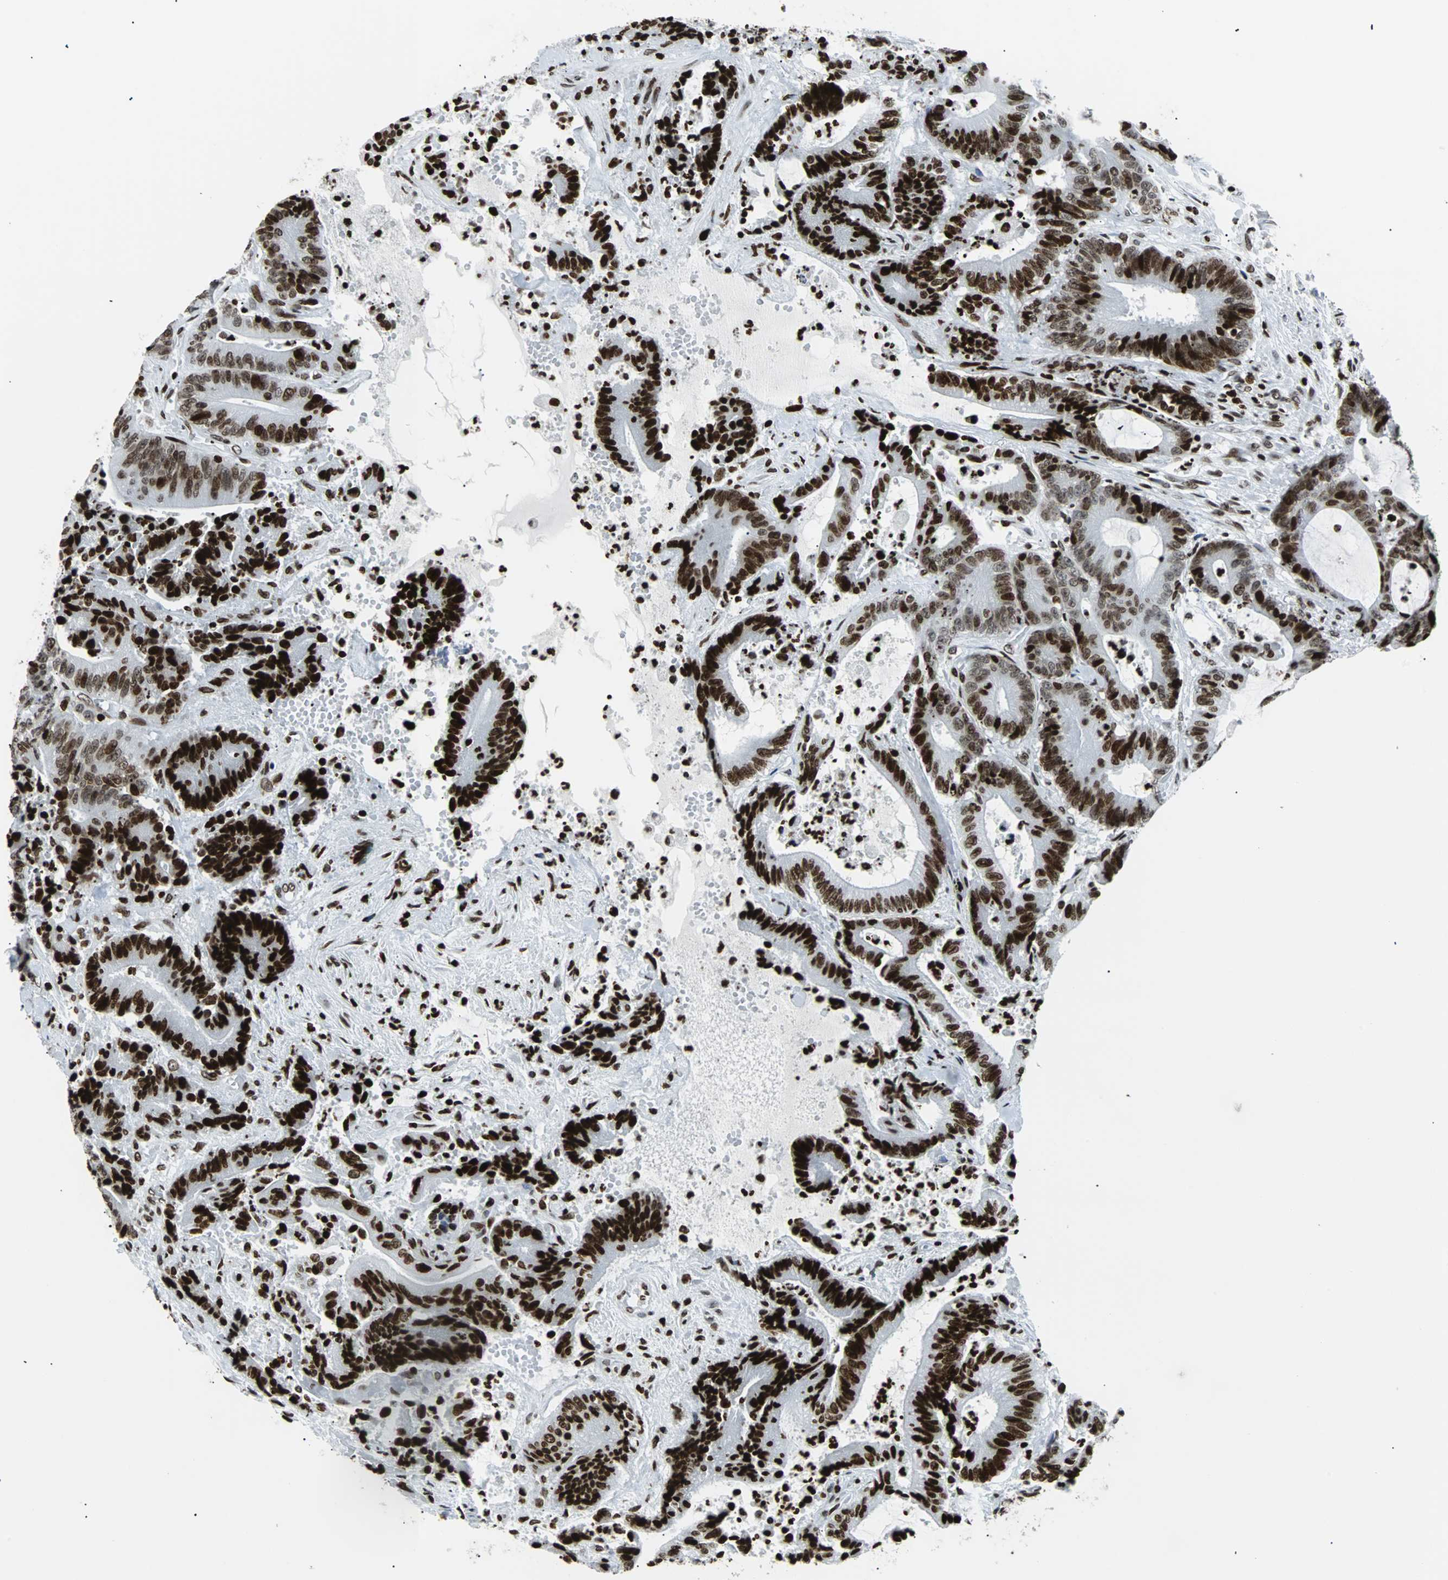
{"staining": {"intensity": "strong", "quantity": ">75%", "location": "nuclear"}, "tissue": "colorectal cancer", "cell_type": "Tumor cells", "image_type": "cancer", "snomed": [{"axis": "morphology", "description": "Adenocarcinoma, NOS"}, {"axis": "topography", "description": "Colon"}], "caption": "Immunohistochemistry (IHC) (DAB (3,3'-diaminobenzidine)) staining of human colorectal adenocarcinoma shows strong nuclear protein positivity in approximately >75% of tumor cells.", "gene": "ZNF131", "patient": {"sex": "female", "age": 84}}